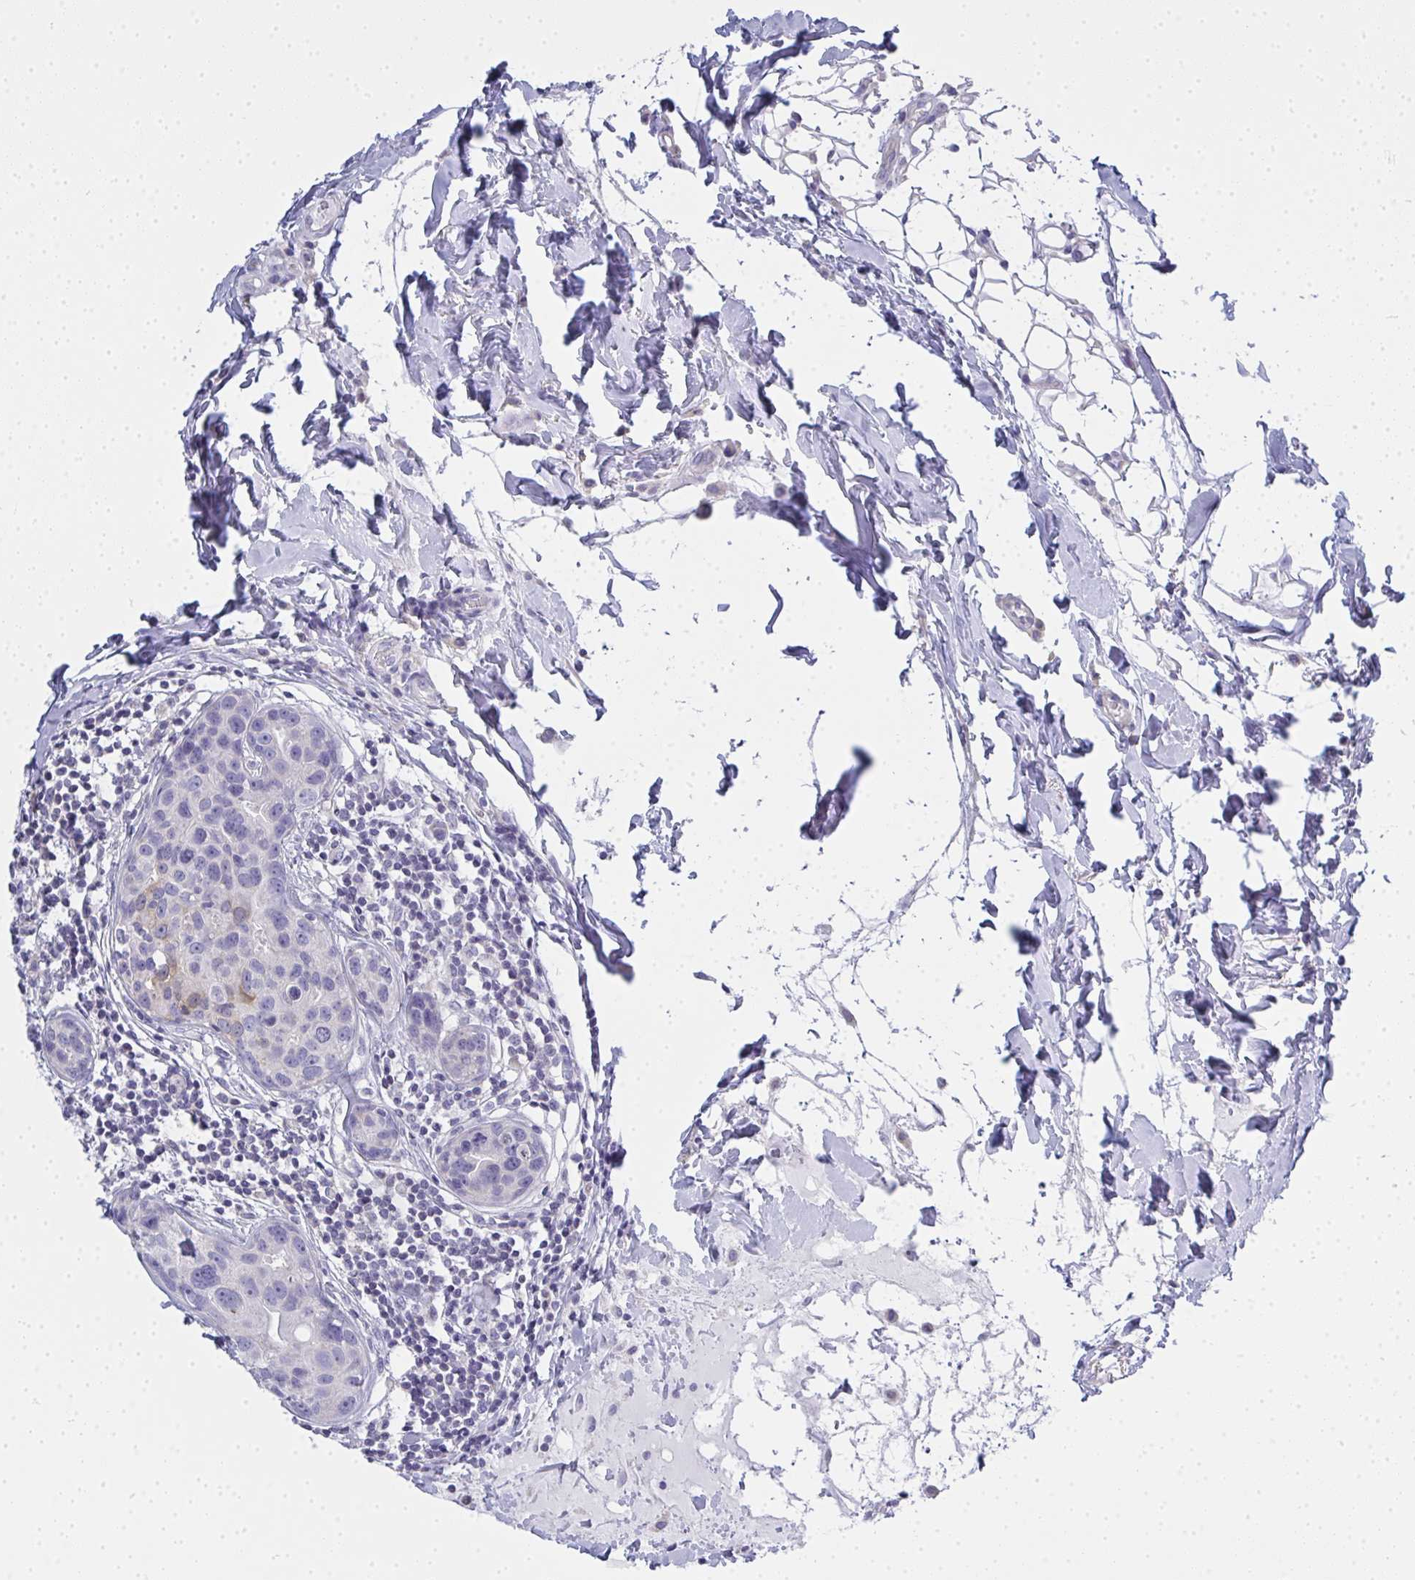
{"staining": {"intensity": "negative", "quantity": "none", "location": "none"}, "tissue": "breast cancer", "cell_type": "Tumor cells", "image_type": "cancer", "snomed": [{"axis": "morphology", "description": "Duct carcinoma"}, {"axis": "topography", "description": "Breast"}], "caption": "The micrograph reveals no staining of tumor cells in breast cancer.", "gene": "GSDMB", "patient": {"sex": "female", "age": 24}}